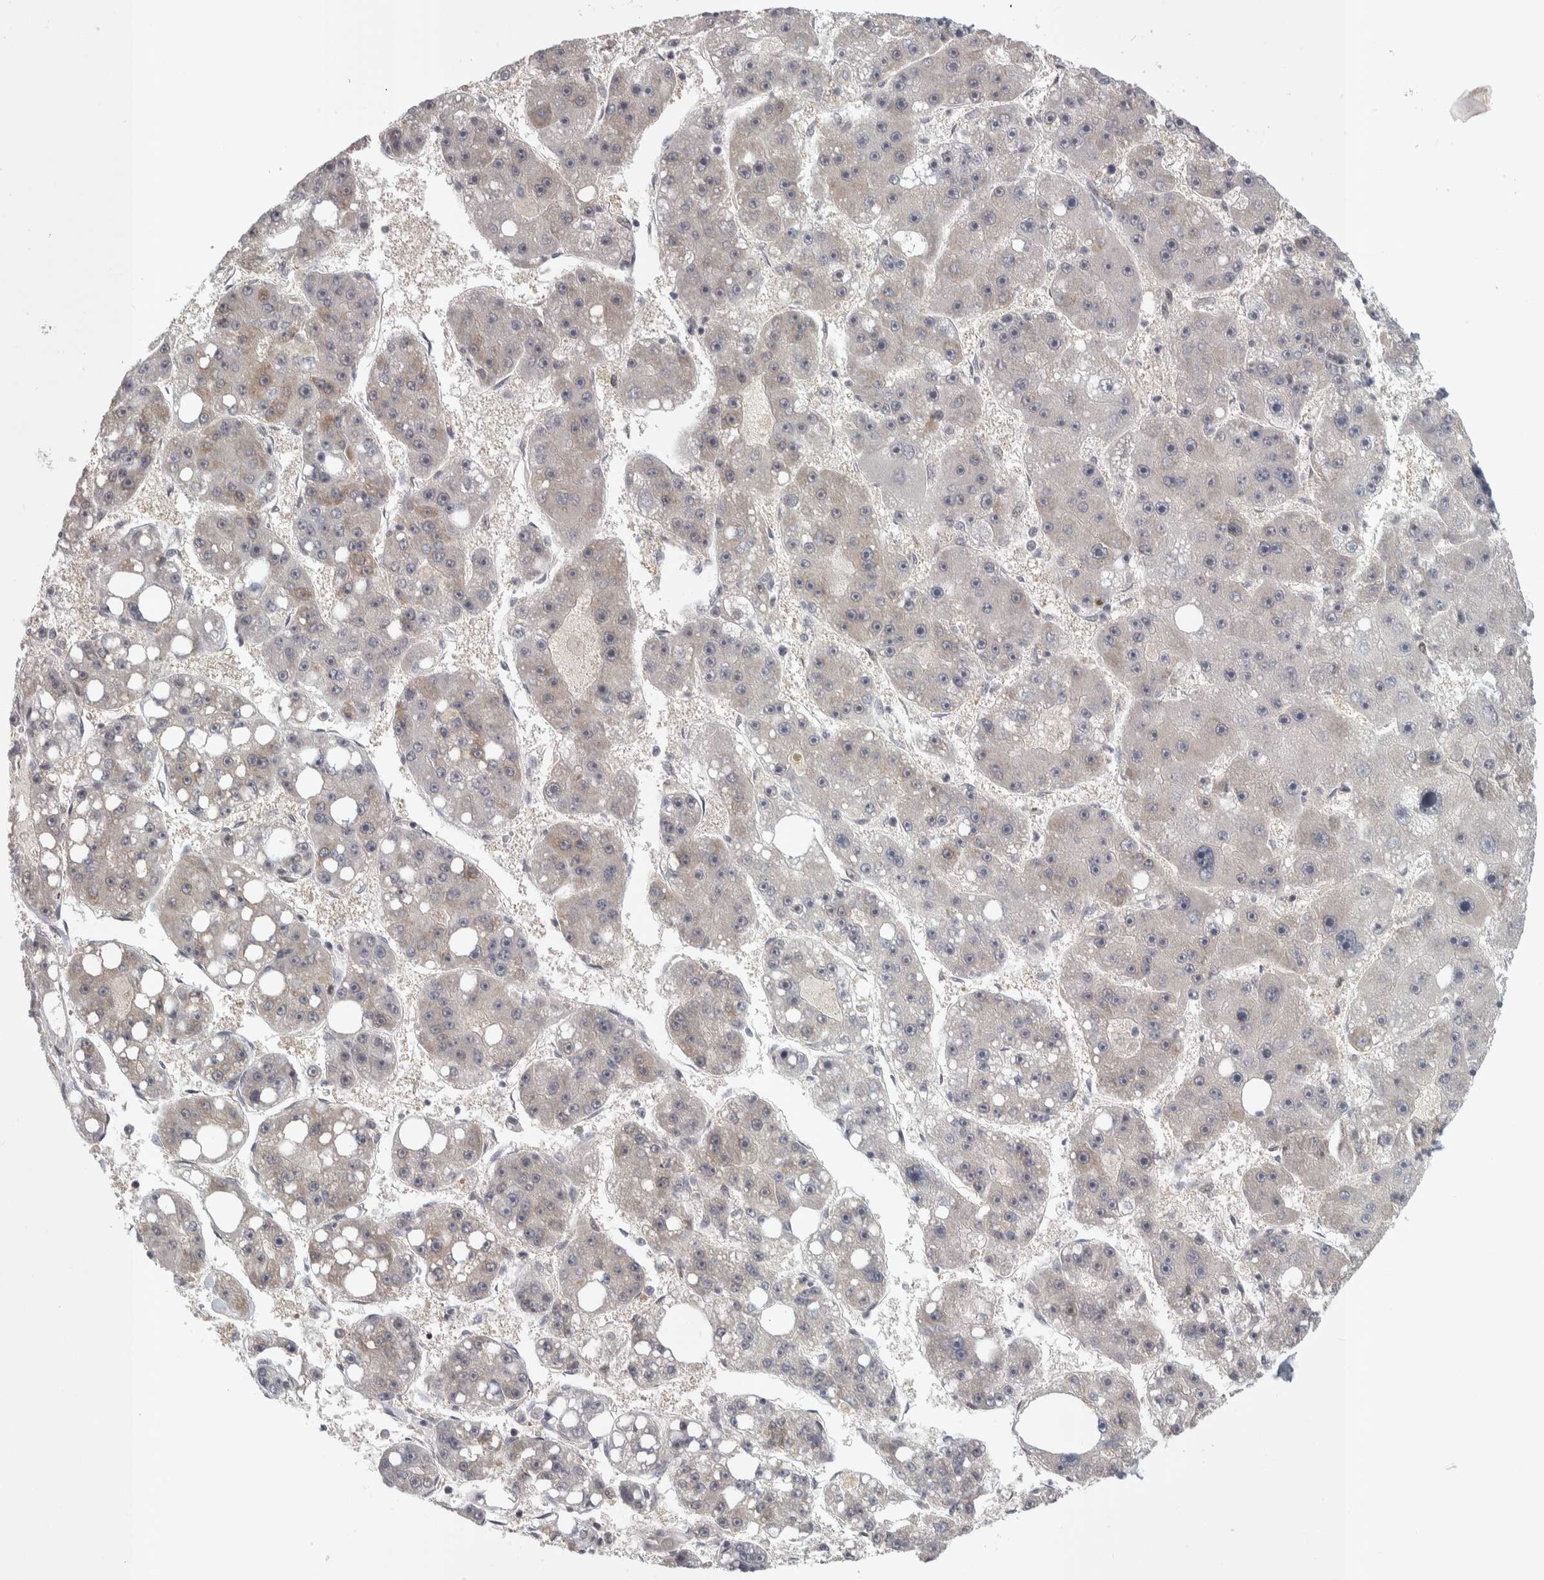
{"staining": {"intensity": "weak", "quantity": "<25%", "location": "cytoplasmic/membranous"}, "tissue": "liver cancer", "cell_type": "Tumor cells", "image_type": "cancer", "snomed": [{"axis": "morphology", "description": "Carcinoma, Hepatocellular, NOS"}, {"axis": "topography", "description": "Liver"}], "caption": "Hepatocellular carcinoma (liver) was stained to show a protein in brown. There is no significant staining in tumor cells.", "gene": "ZSCAN21", "patient": {"sex": "female", "age": 61}}